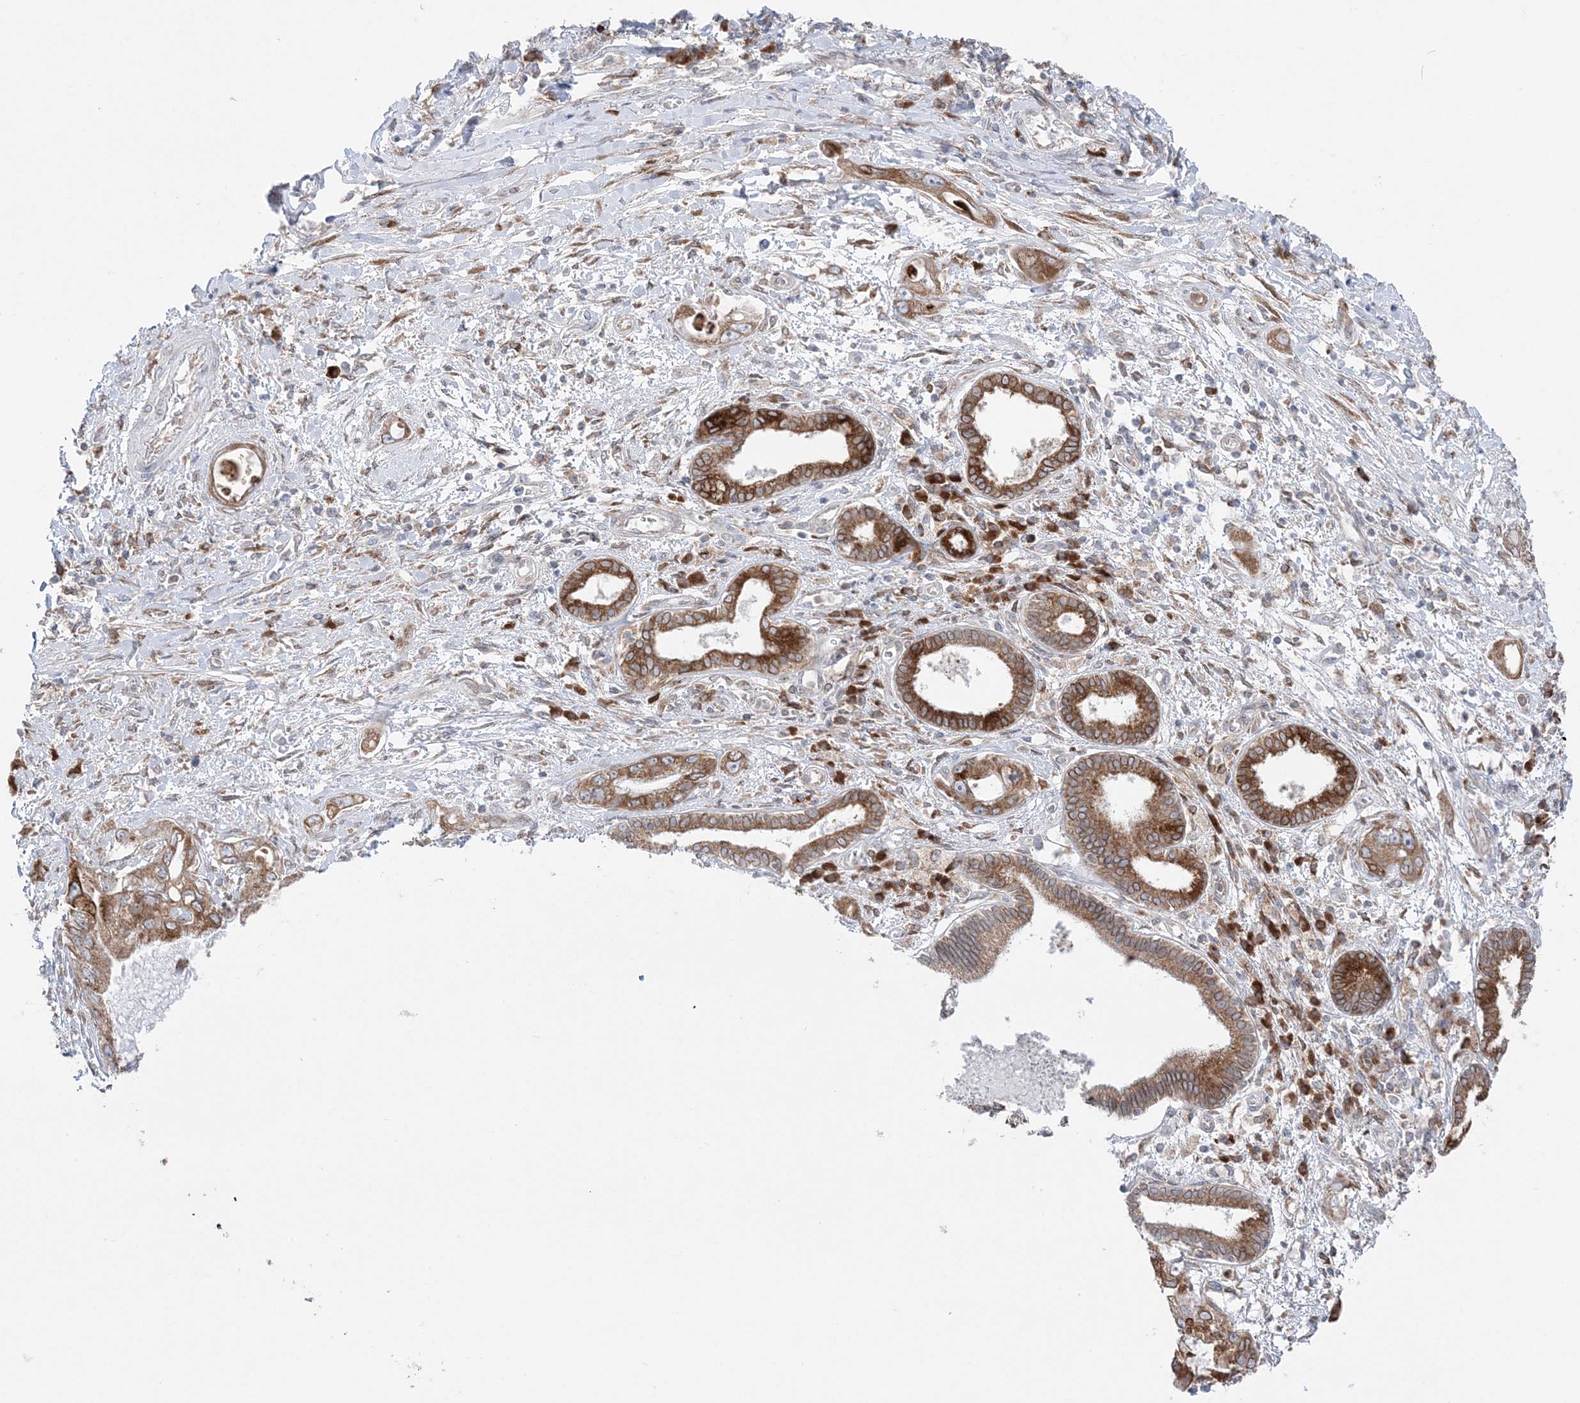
{"staining": {"intensity": "strong", "quantity": ">75%", "location": "cytoplasmic/membranous"}, "tissue": "pancreatic cancer", "cell_type": "Tumor cells", "image_type": "cancer", "snomed": [{"axis": "morphology", "description": "Inflammation, NOS"}, {"axis": "morphology", "description": "Adenocarcinoma, NOS"}, {"axis": "topography", "description": "Pancreas"}], "caption": "Protein expression analysis of human pancreatic cancer reveals strong cytoplasmic/membranous expression in about >75% of tumor cells.", "gene": "TMED10", "patient": {"sex": "female", "age": 56}}